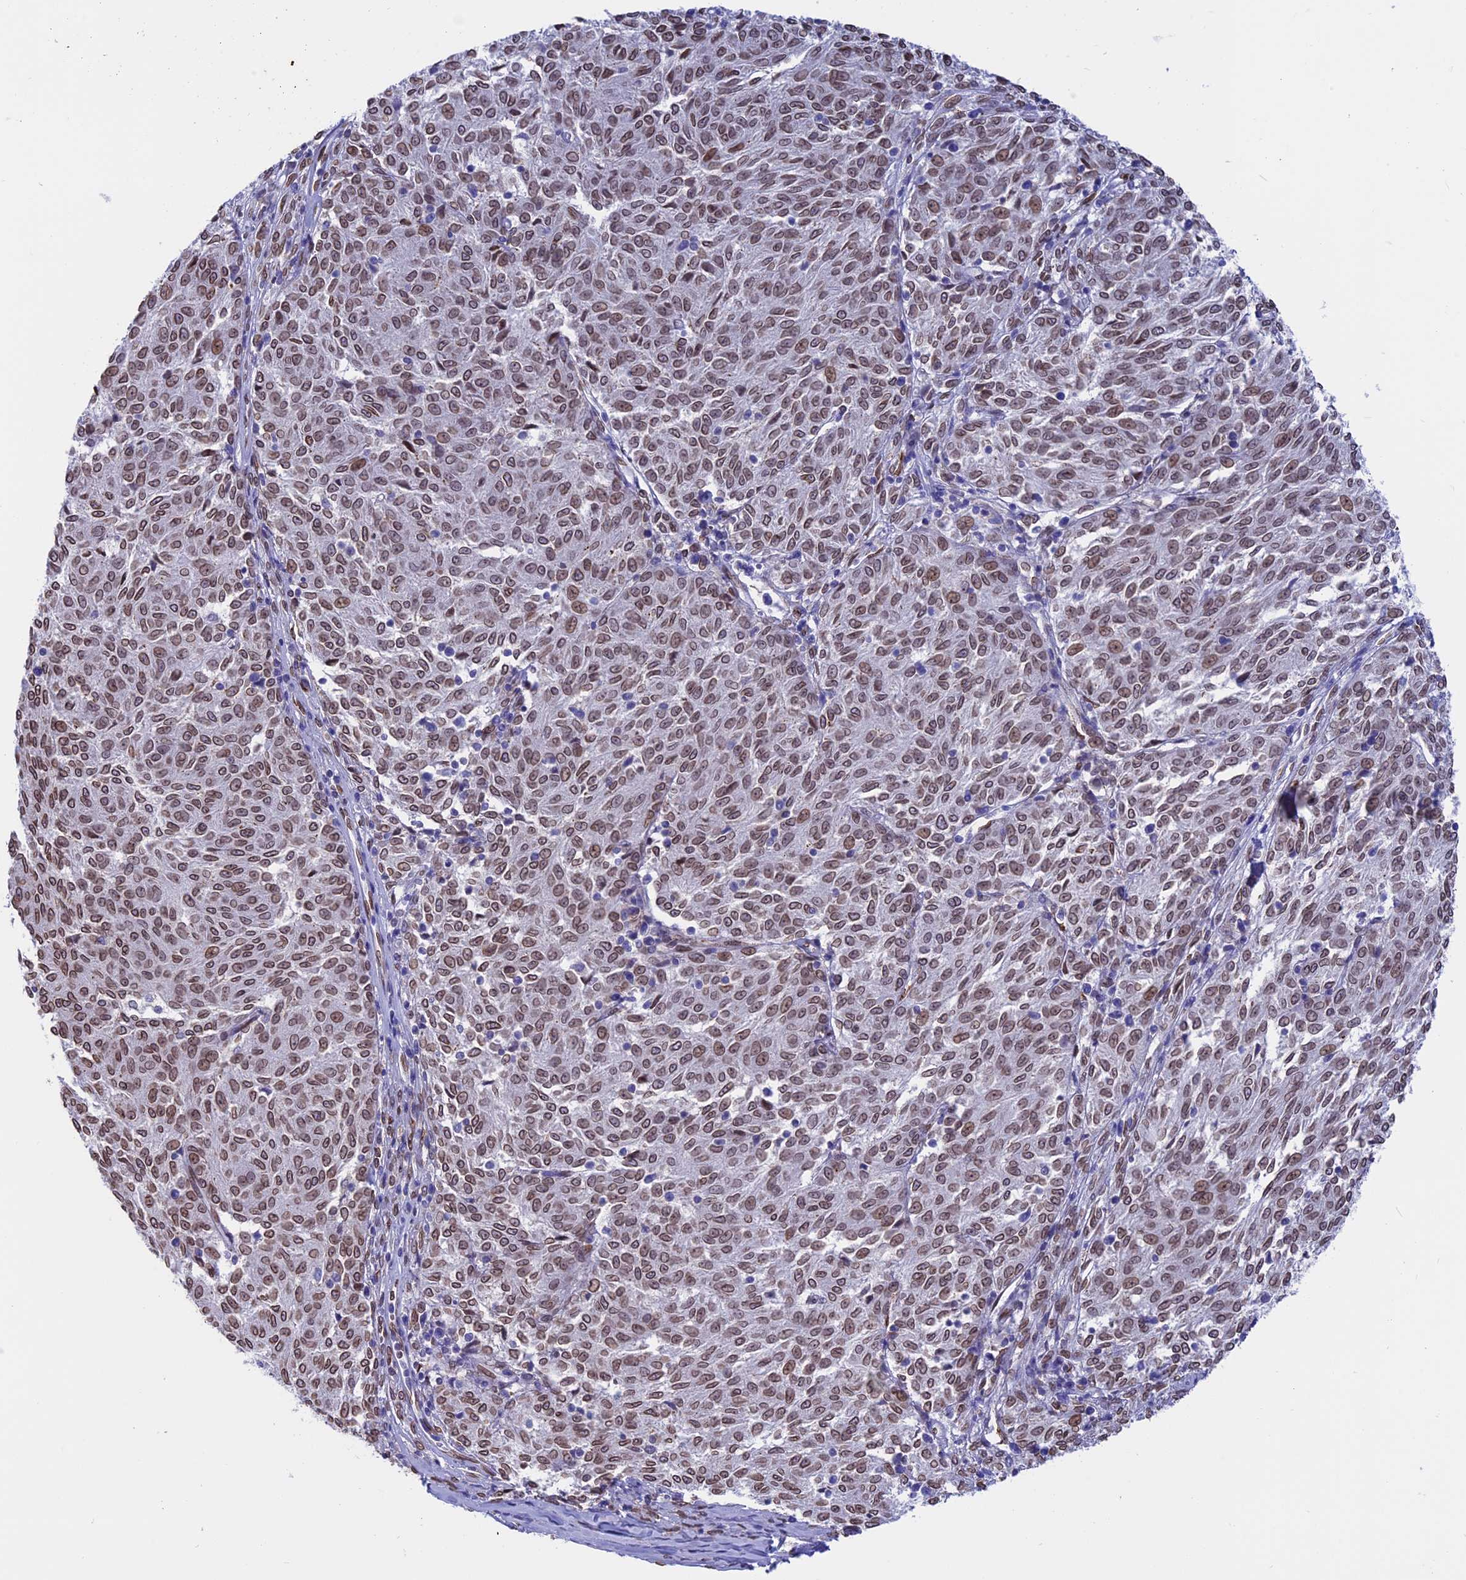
{"staining": {"intensity": "moderate", "quantity": ">75%", "location": "cytoplasmic/membranous,nuclear"}, "tissue": "melanoma", "cell_type": "Tumor cells", "image_type": "cancer", "snomed": [{"axis": "morphology", "description": "Malignant melanoma, NOS"}, {"axis": "topography", "description": "Skin"}], "caption": "Protein analysis of malignant melanoma tissue reveals moderate cytoplasmic/membranous and nuclear staining in approximately >75% of tumor cells.", "gene": "TMPRSS7", "patient": {"sex": "female", "age": 72}}